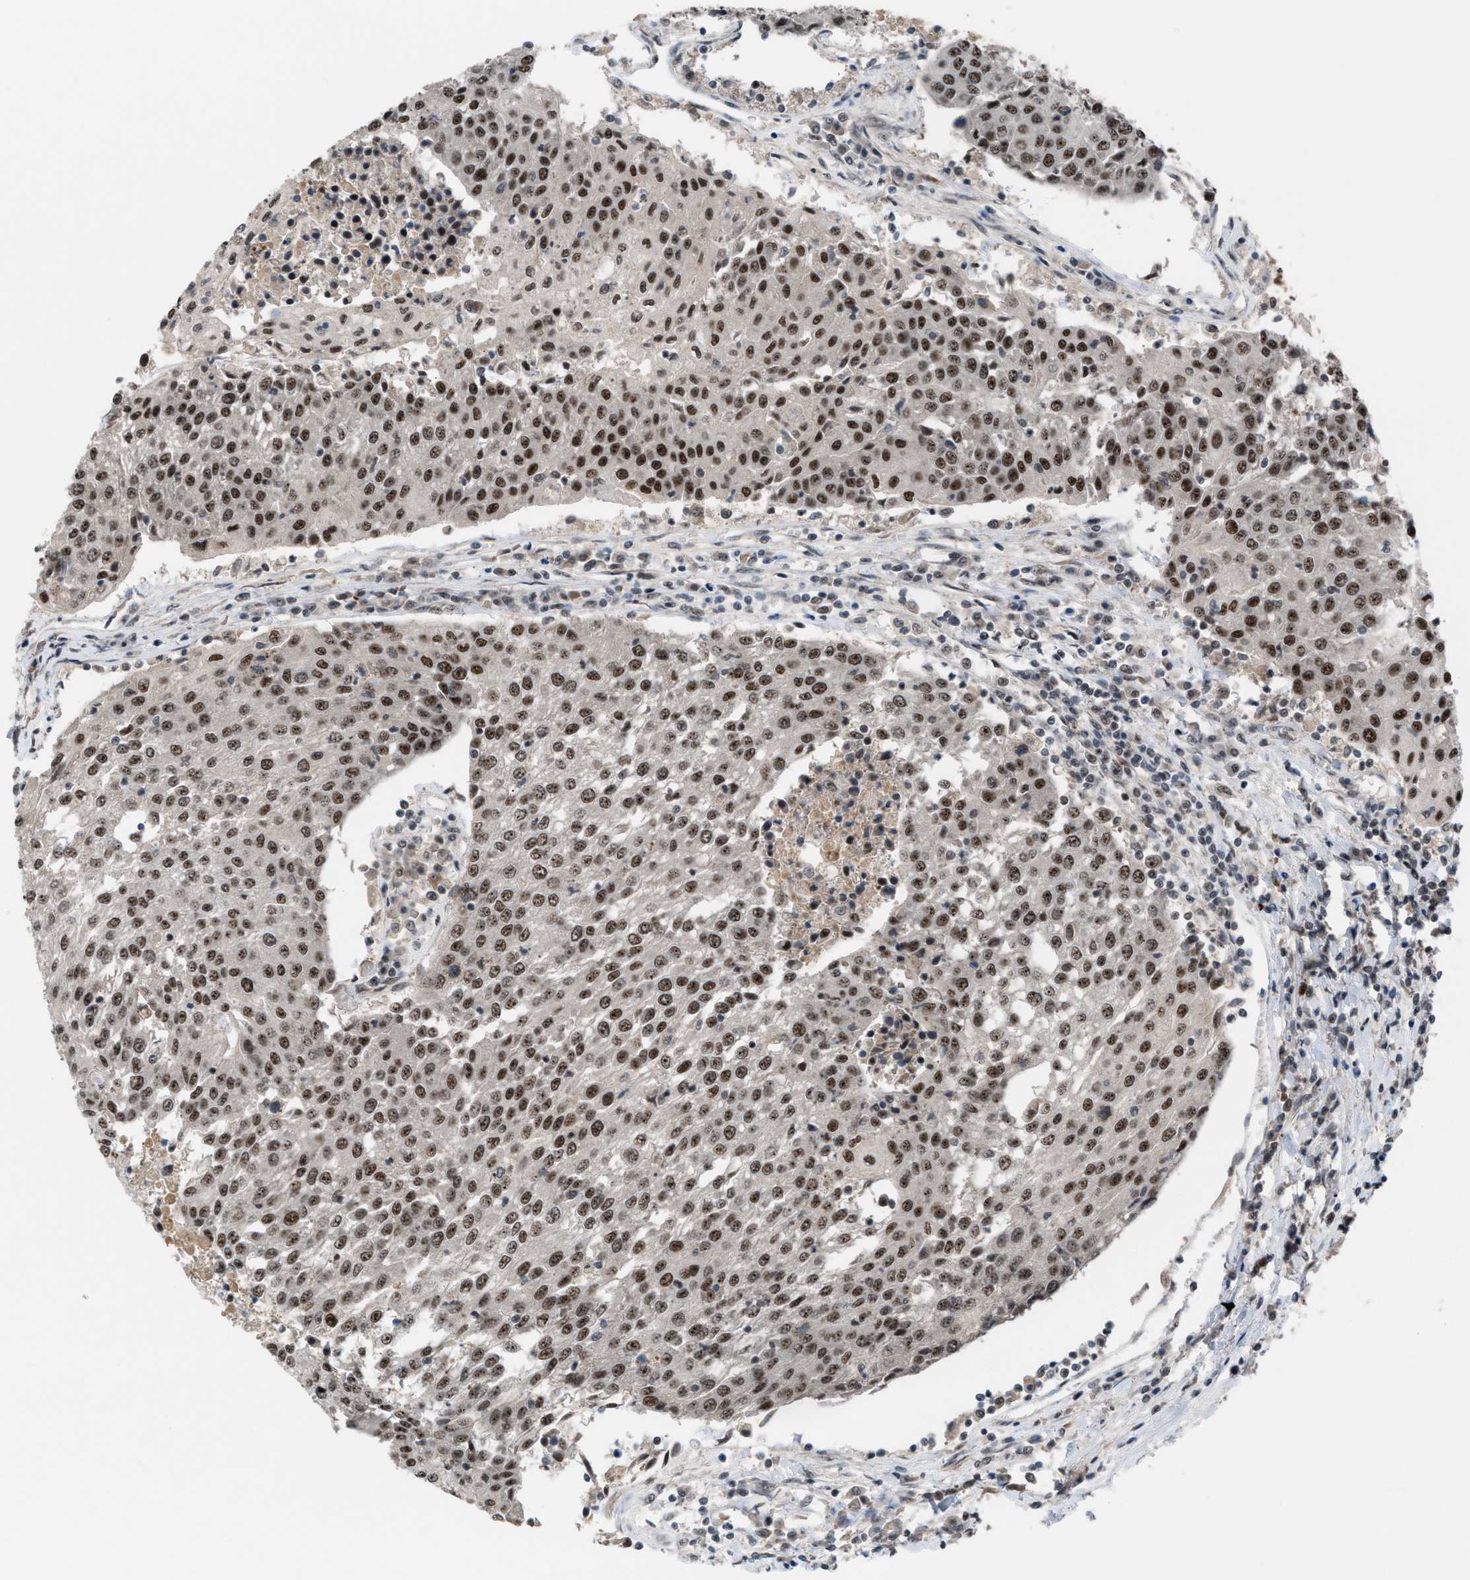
{"staining": {"intensity": "strong", "quantity": ">75%", "location": "nuclear"}, "tissue": "urothelial cancer", "cell_type": "Tumor cells", "image_type": "cancer", "snomed": [{"axis": "morphology", "description": "Urothelial carcinoma, High grade"}, {"axis": "topography", "description": "Urinary bladder"}], "caption": "There is high levels of strong nuclear positivity in tumor cells of urothelial cancer, as demonstrated by immunohistochemical staining (brown color).", "gene": "PRPF4", "patient": {"sex": "female", "age": 85}}